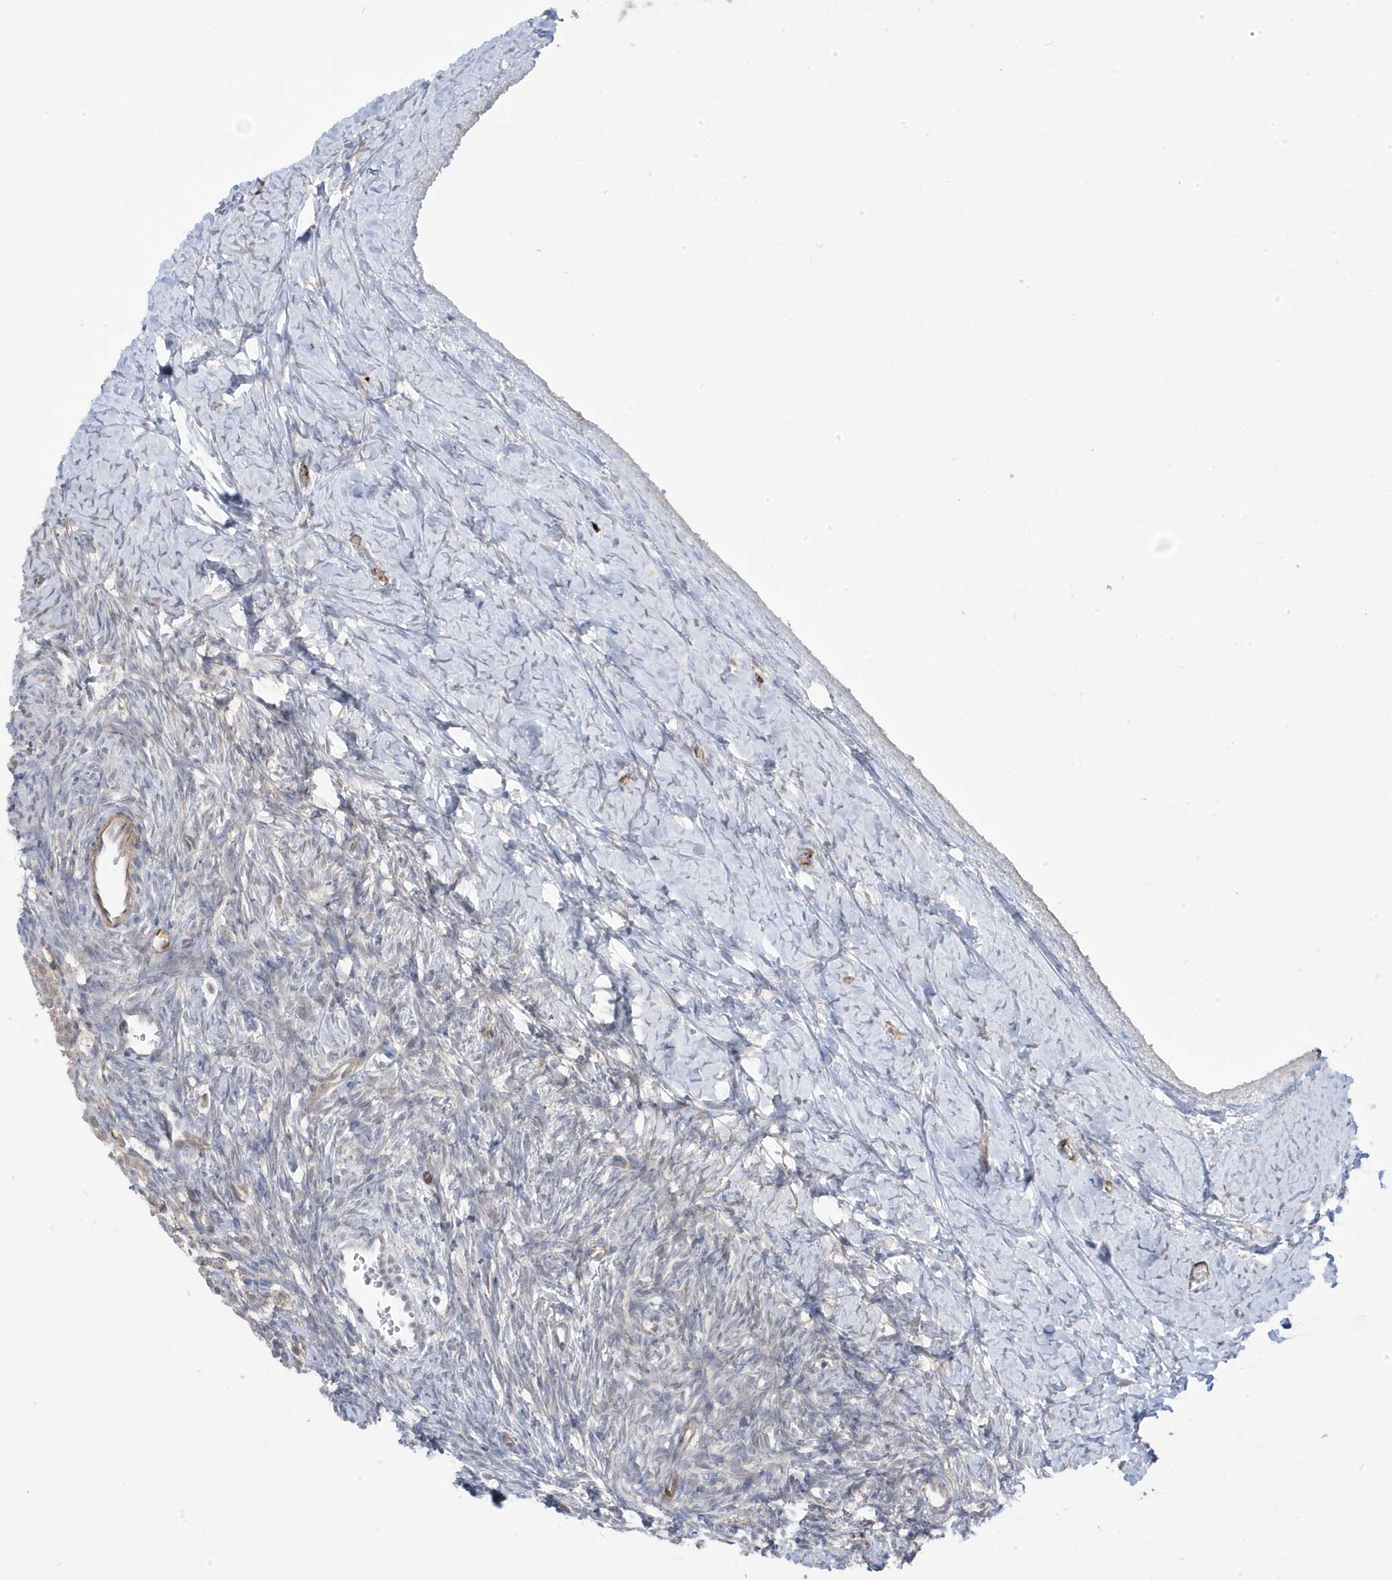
{"staining": {"intensity": "negative", "quantity": "none", "location": "none"}, "tissue": "ovary", "cell_type": "Ovarian stroma cells", "image_type": "normal", "snomed": [{"axis": "morphology", "description": "Normal tissue, NOS"}, {"axis": "morphology", "description": "Developmental malformation"}, {"axis": "topography", "description": "Ovary"}], "caption": "This is a micrograph of immunohistochemistry staining of unremarkable ovary, which shows no positivity in ovarian stroma cells.", "gene": "ADAMTSL3", "patient": {"sex": "female", "age": 39}}